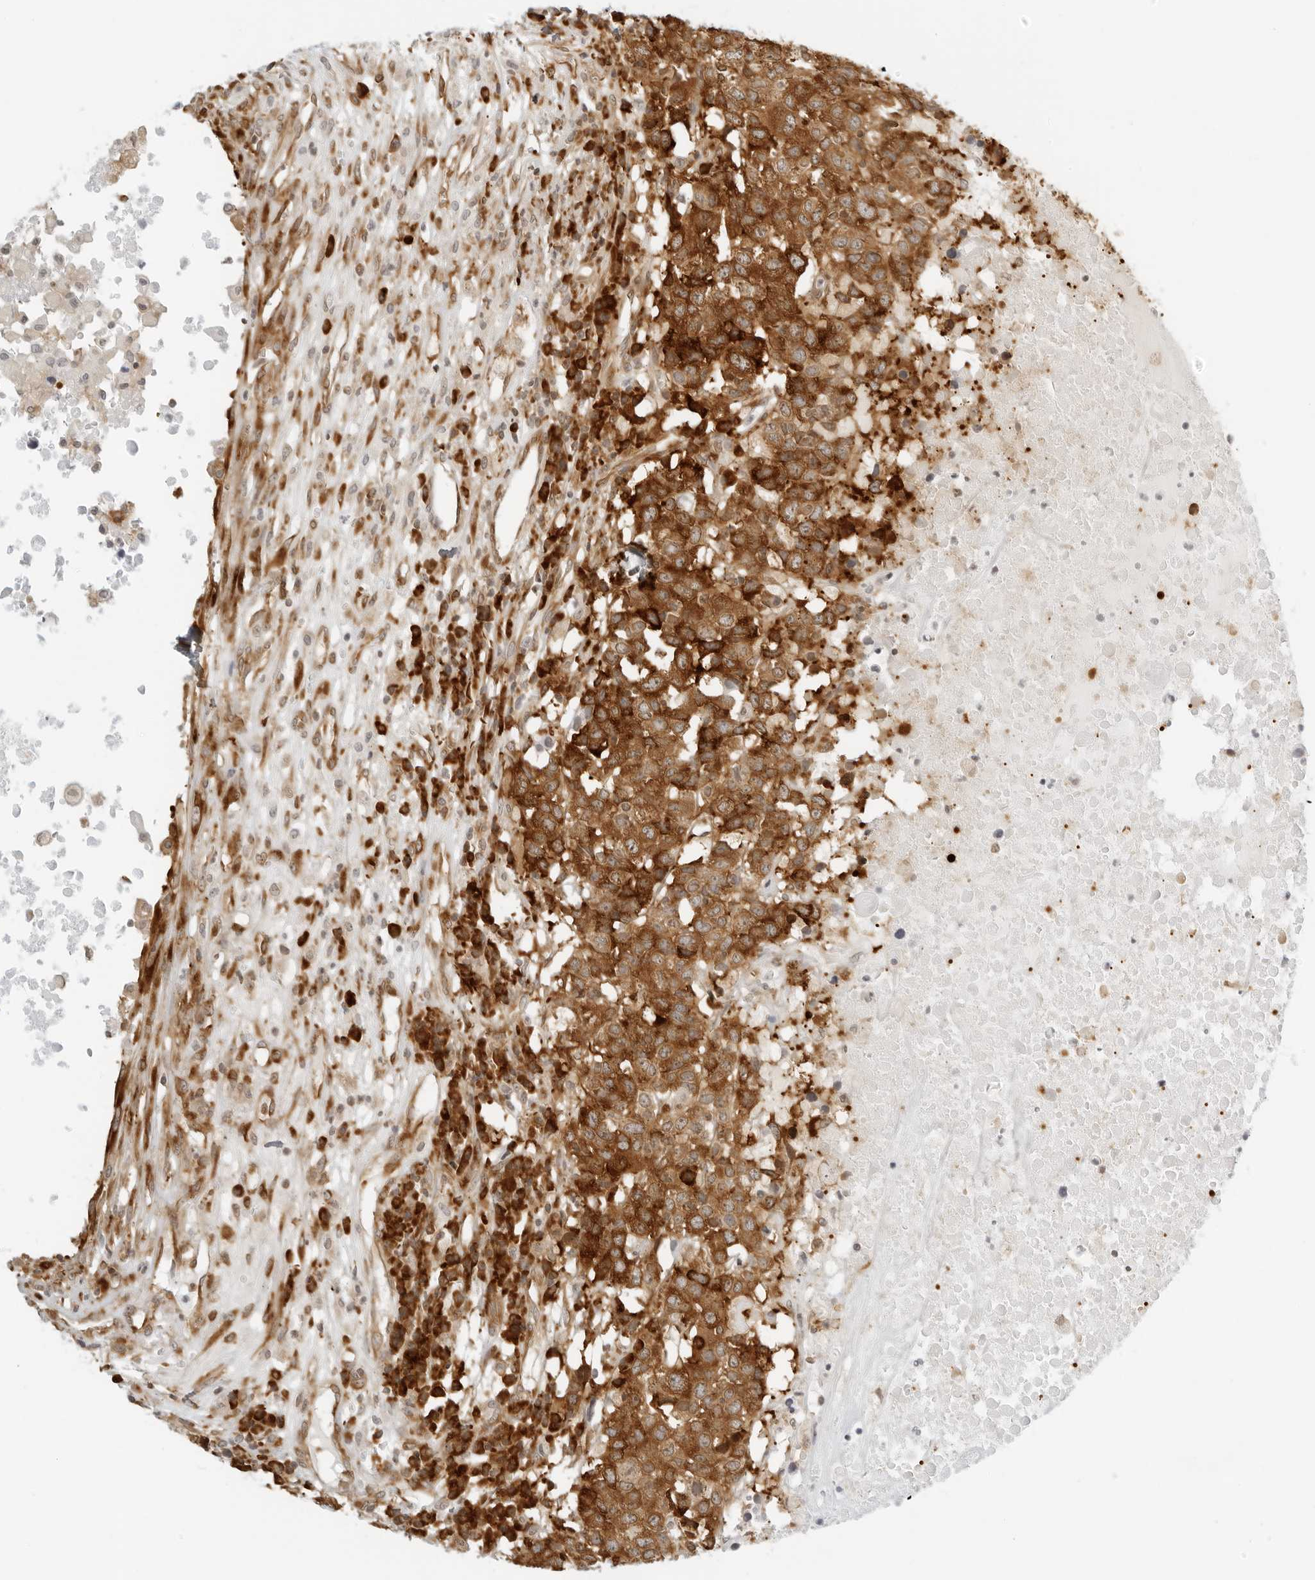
{"staining": {"intensity": "strong", "quantity": ">75%", "location": "cytoplasmic/membranous"}, "tissue": "head and neck cancer", "cell_type": "Tumor cells", "image_type": "cancer", "snomed": [{"axis": "morphology", "description": "Squamous cell carcinoma, NOS"}, {"axis": "topography", "description": "Head-Neck"}], "caption": "Tumor cells exhibit strong cytoplasmic/membranous staining in approximately >75% of cells in head and neck cancer.", "gene": "EIF4G1", "patient": {"sex": "male", "age": 66}}